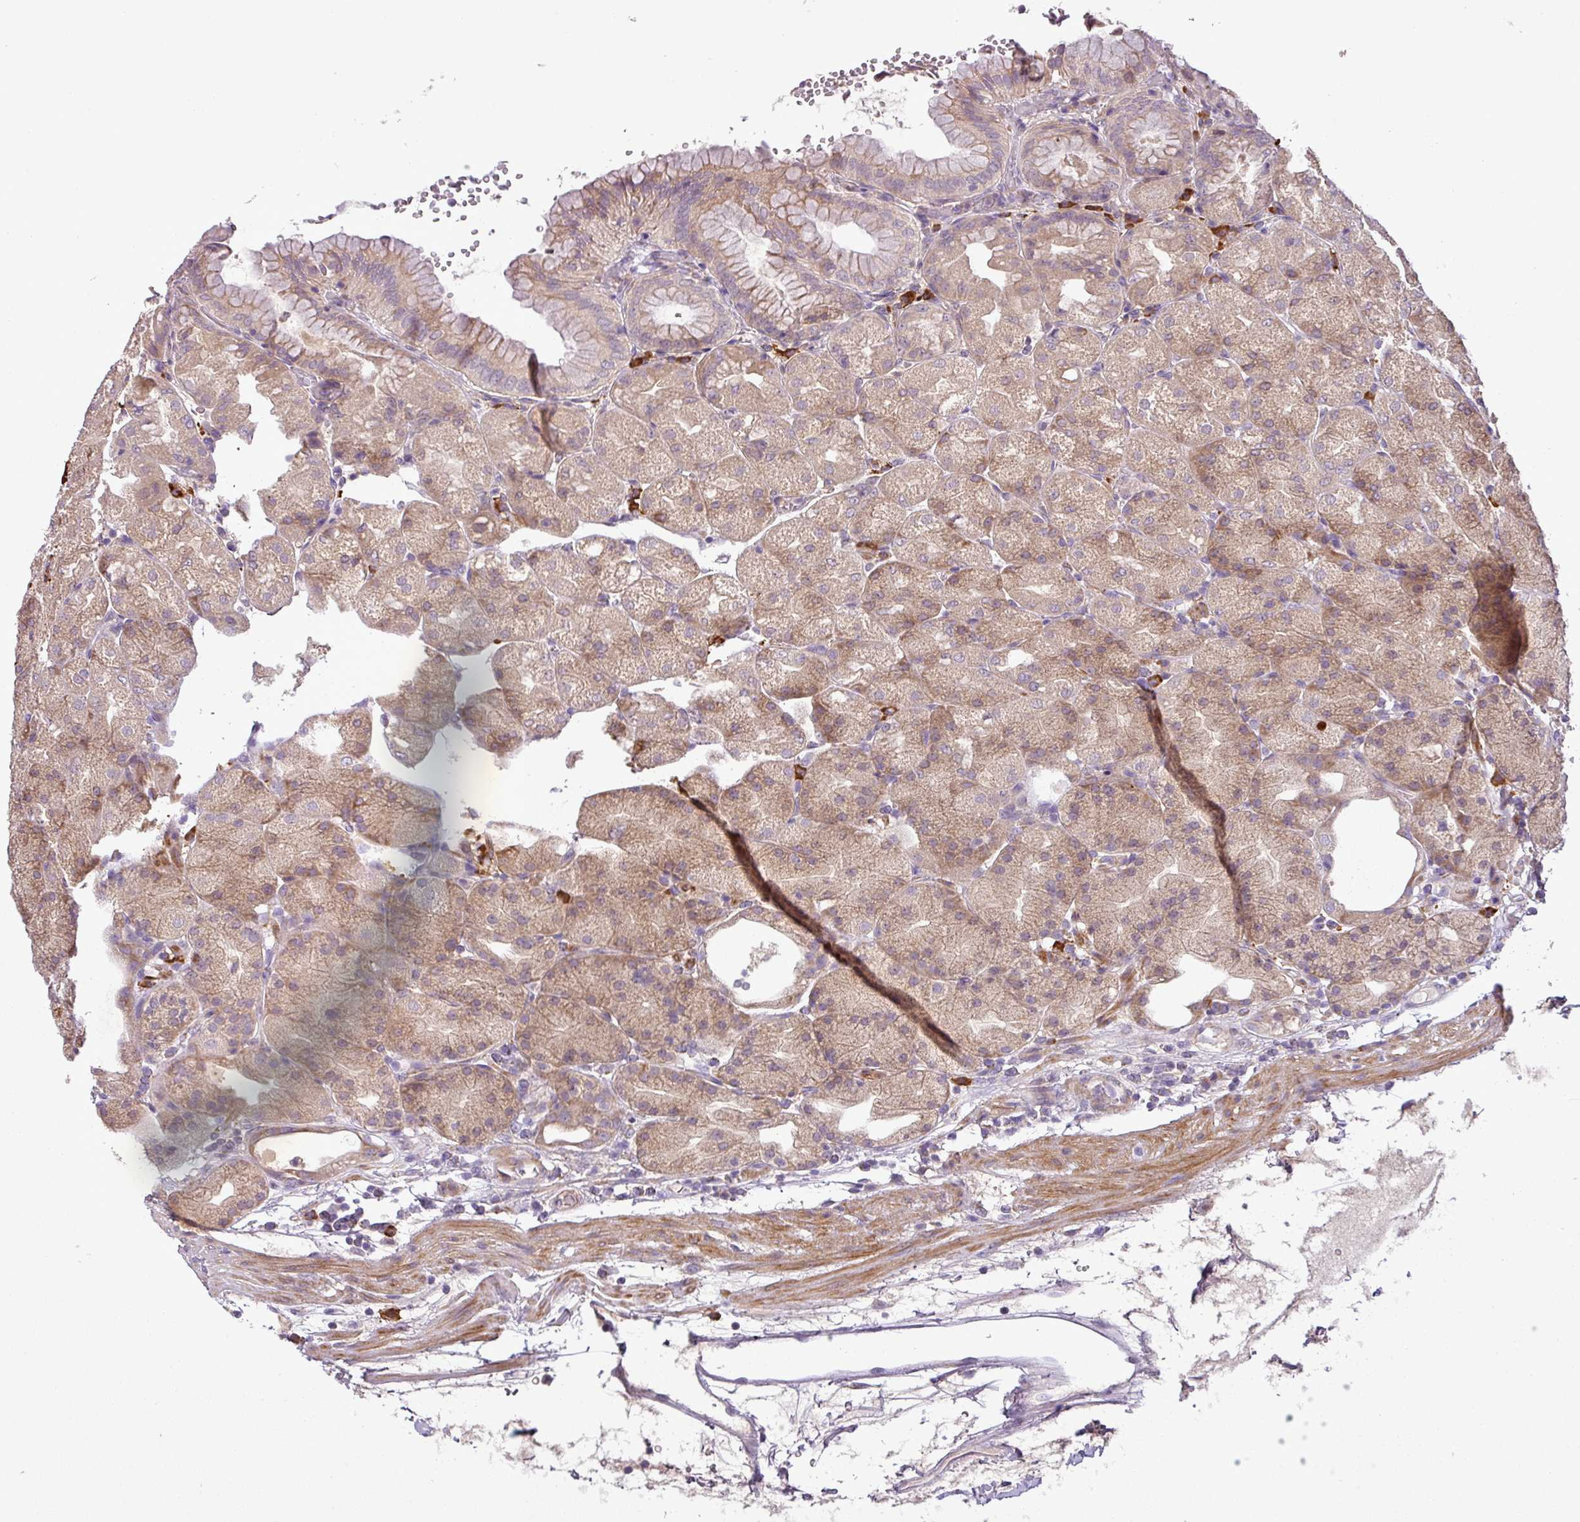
{"staining": {"intensity": "moderate", "quantity": "25%-75%", "location": "cytoplasmic/membranous"}, "tissue": "stomach", "cell_type": "Glandular cells", "image_type": "normal", "snomed": [{"axis": "morphology", "description": "Normal tissue, NOS"}, {"axis": "topography", "description": "Stomach, upper"}, {"axis": "topography", "description": "Stomach, lower"}], "caption": "Protein staining reveals moderate cytoplasmic/membranous positivity in about 25%-75% of glandular cells in unremarkable stomach. Immunohistochemistry (ihc) stains the protein of interest in brown and the nuclei are stained blue.", "gene": "MOCS3", "patient": {"sex": "male", "age": 62}}